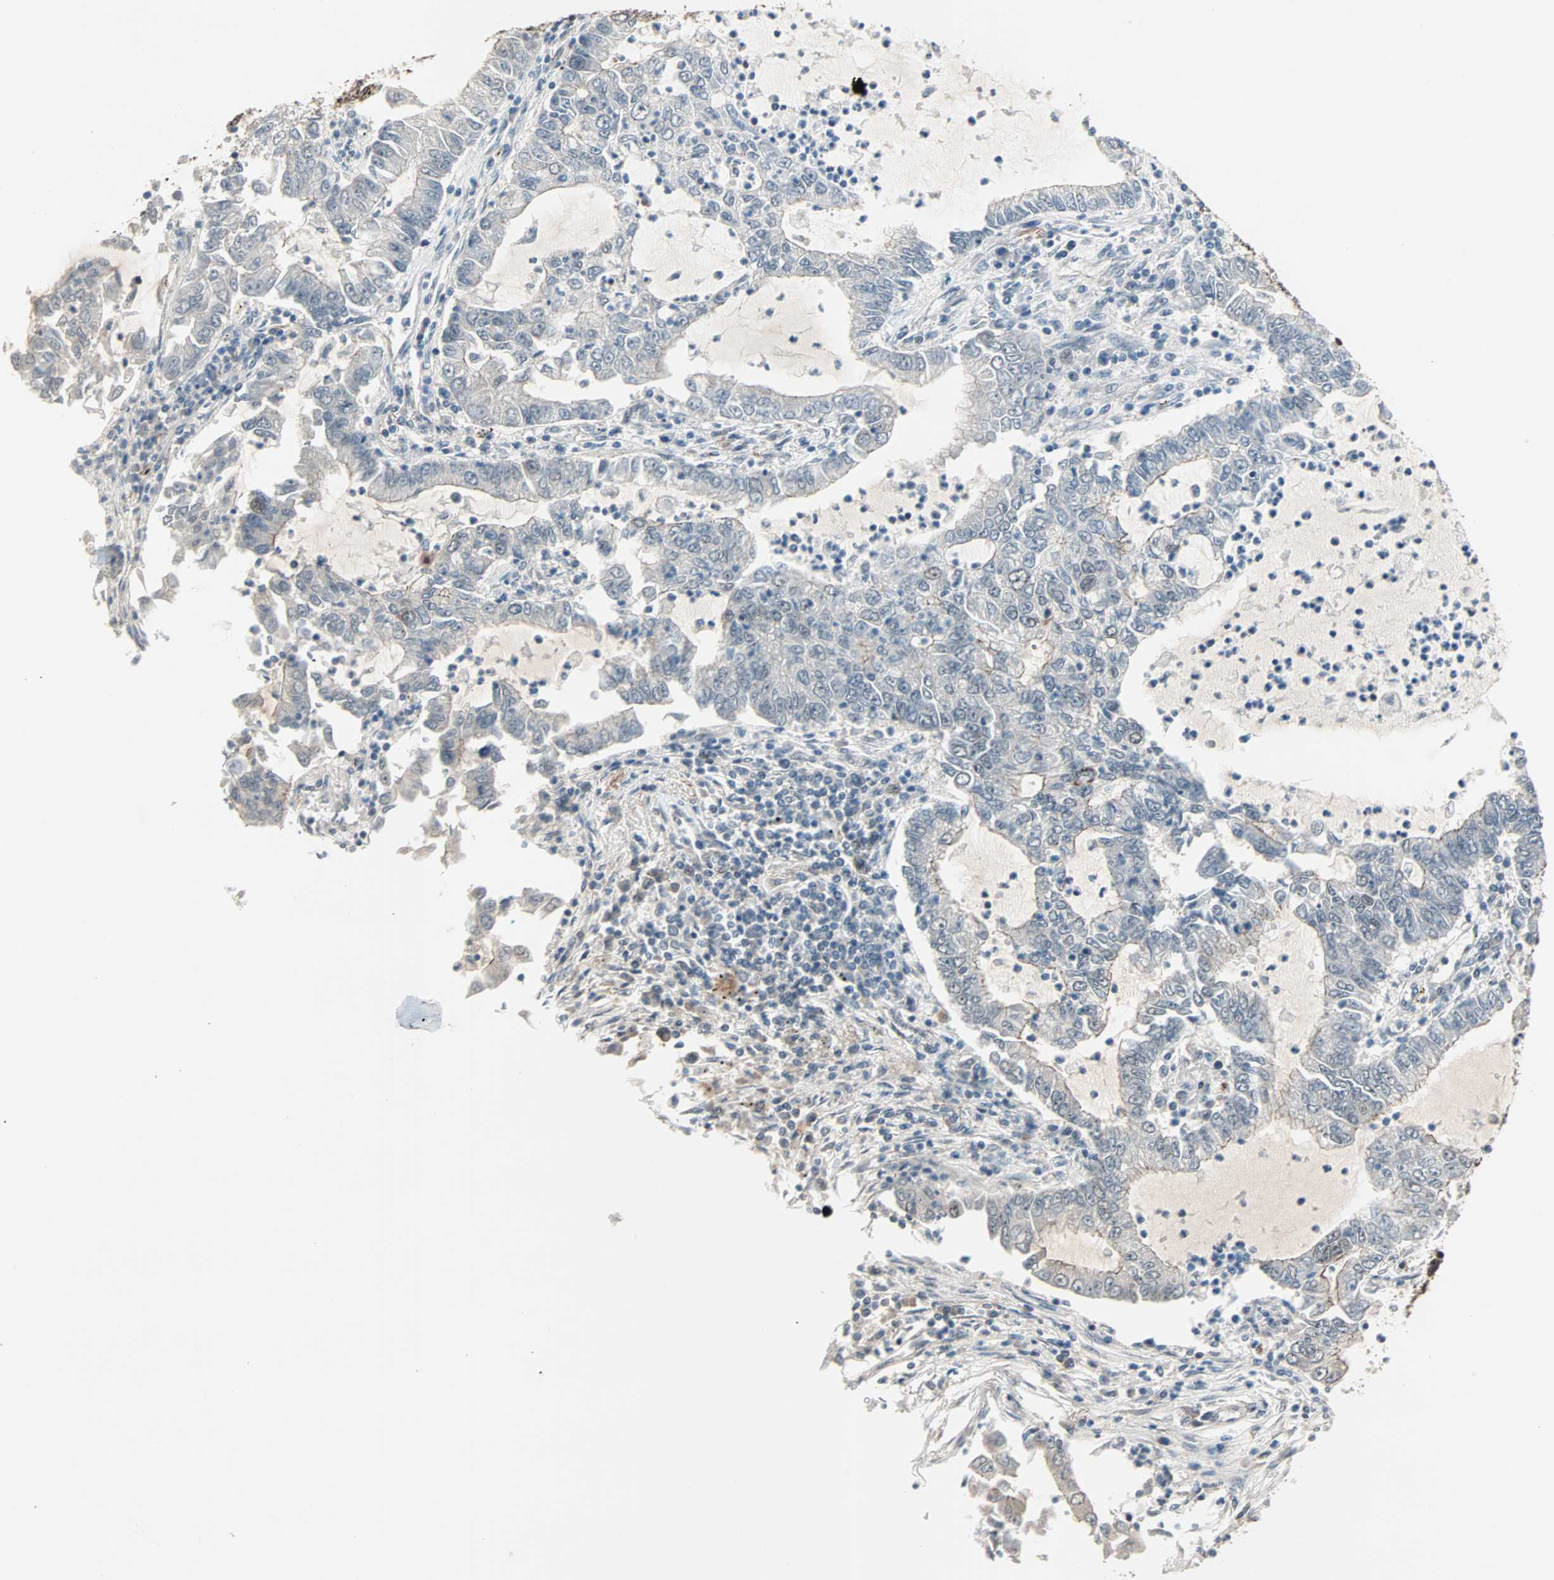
{"staining": {"intensity": "weak", "quantity": "25%-75%", "location": "cytoplasmic/membranous"}, "tissue": "lung cancer", "cell_type": "Tumor cells", "image_type": "cancer", "snomed": [{"axis": "morphology", "description": "Adenocarcinoma, NOS"}, {"axis": "topography", "description": "Lung"}], "caption": "Immunohistochemical staining of human adenocarcinoma (lung) demonstrates weak cytoplasmic/membranous protein staining in about 25%-75% of tumor cells.", "gene": "CBX4", "patient": {"sex": "female", "age": 51}}